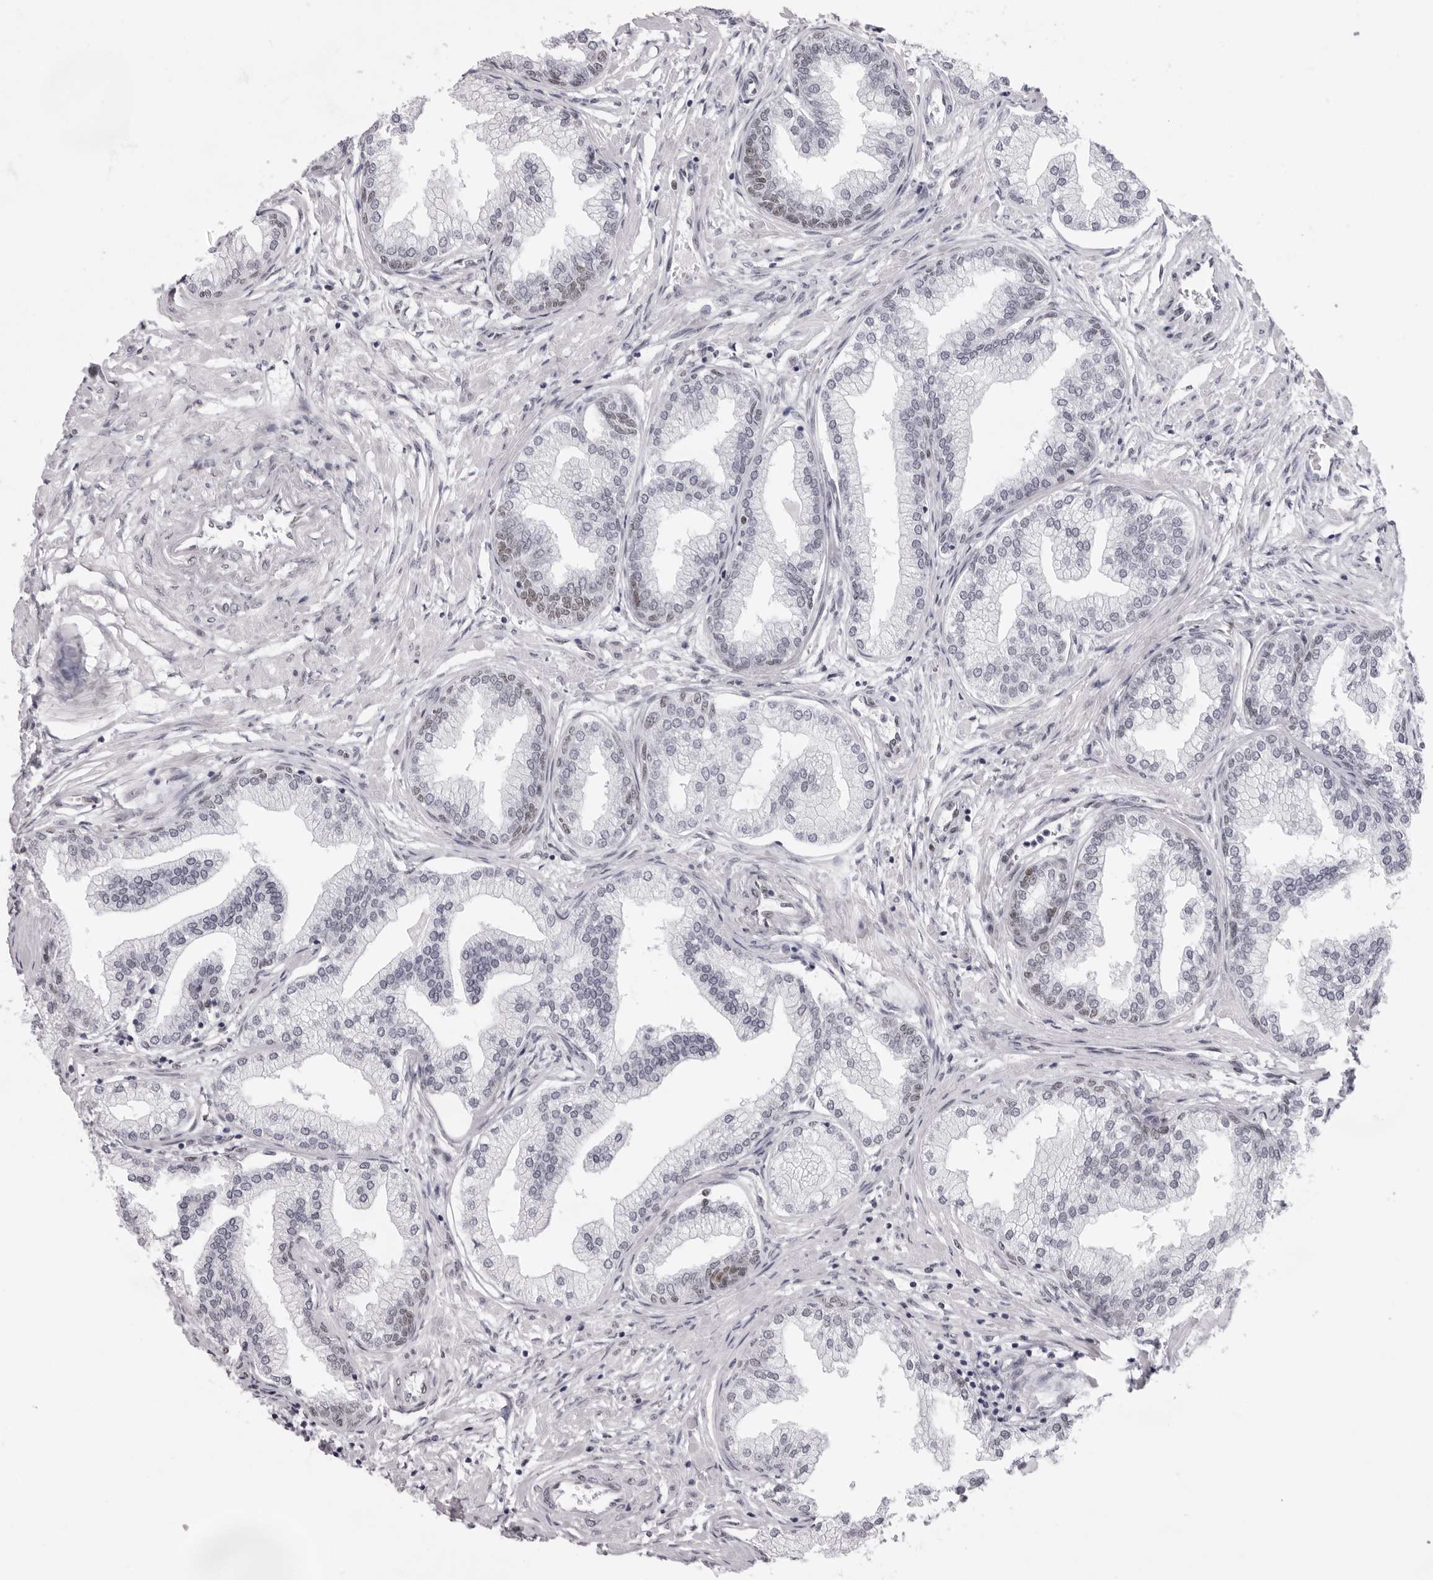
{"staining": {"intensity": "strong", "quantity": "25%-75%", "location": "nuclear"}, "tissue": "prostate", "cell_type": "Glandular cells", "image_type": "normal", "snomed": [{"axis": "morphology", "description": "Normal tissue, NOS"}, {"axis": "morphology", "description": "Urothelial carcinoma, Low grade"}, {"axis": "topography", "description": "Urinary bladder"}, {"axis": "topography", "description": "Prostate"}], "caption": "An image showing strong nuclear expression in approximately 25%-75% of glandular cells in benign prostate, as visualized by brown immunohistochemical staining.", "gene": "IRF2BP2", "patient": {"sex": "male", "age": 60}}